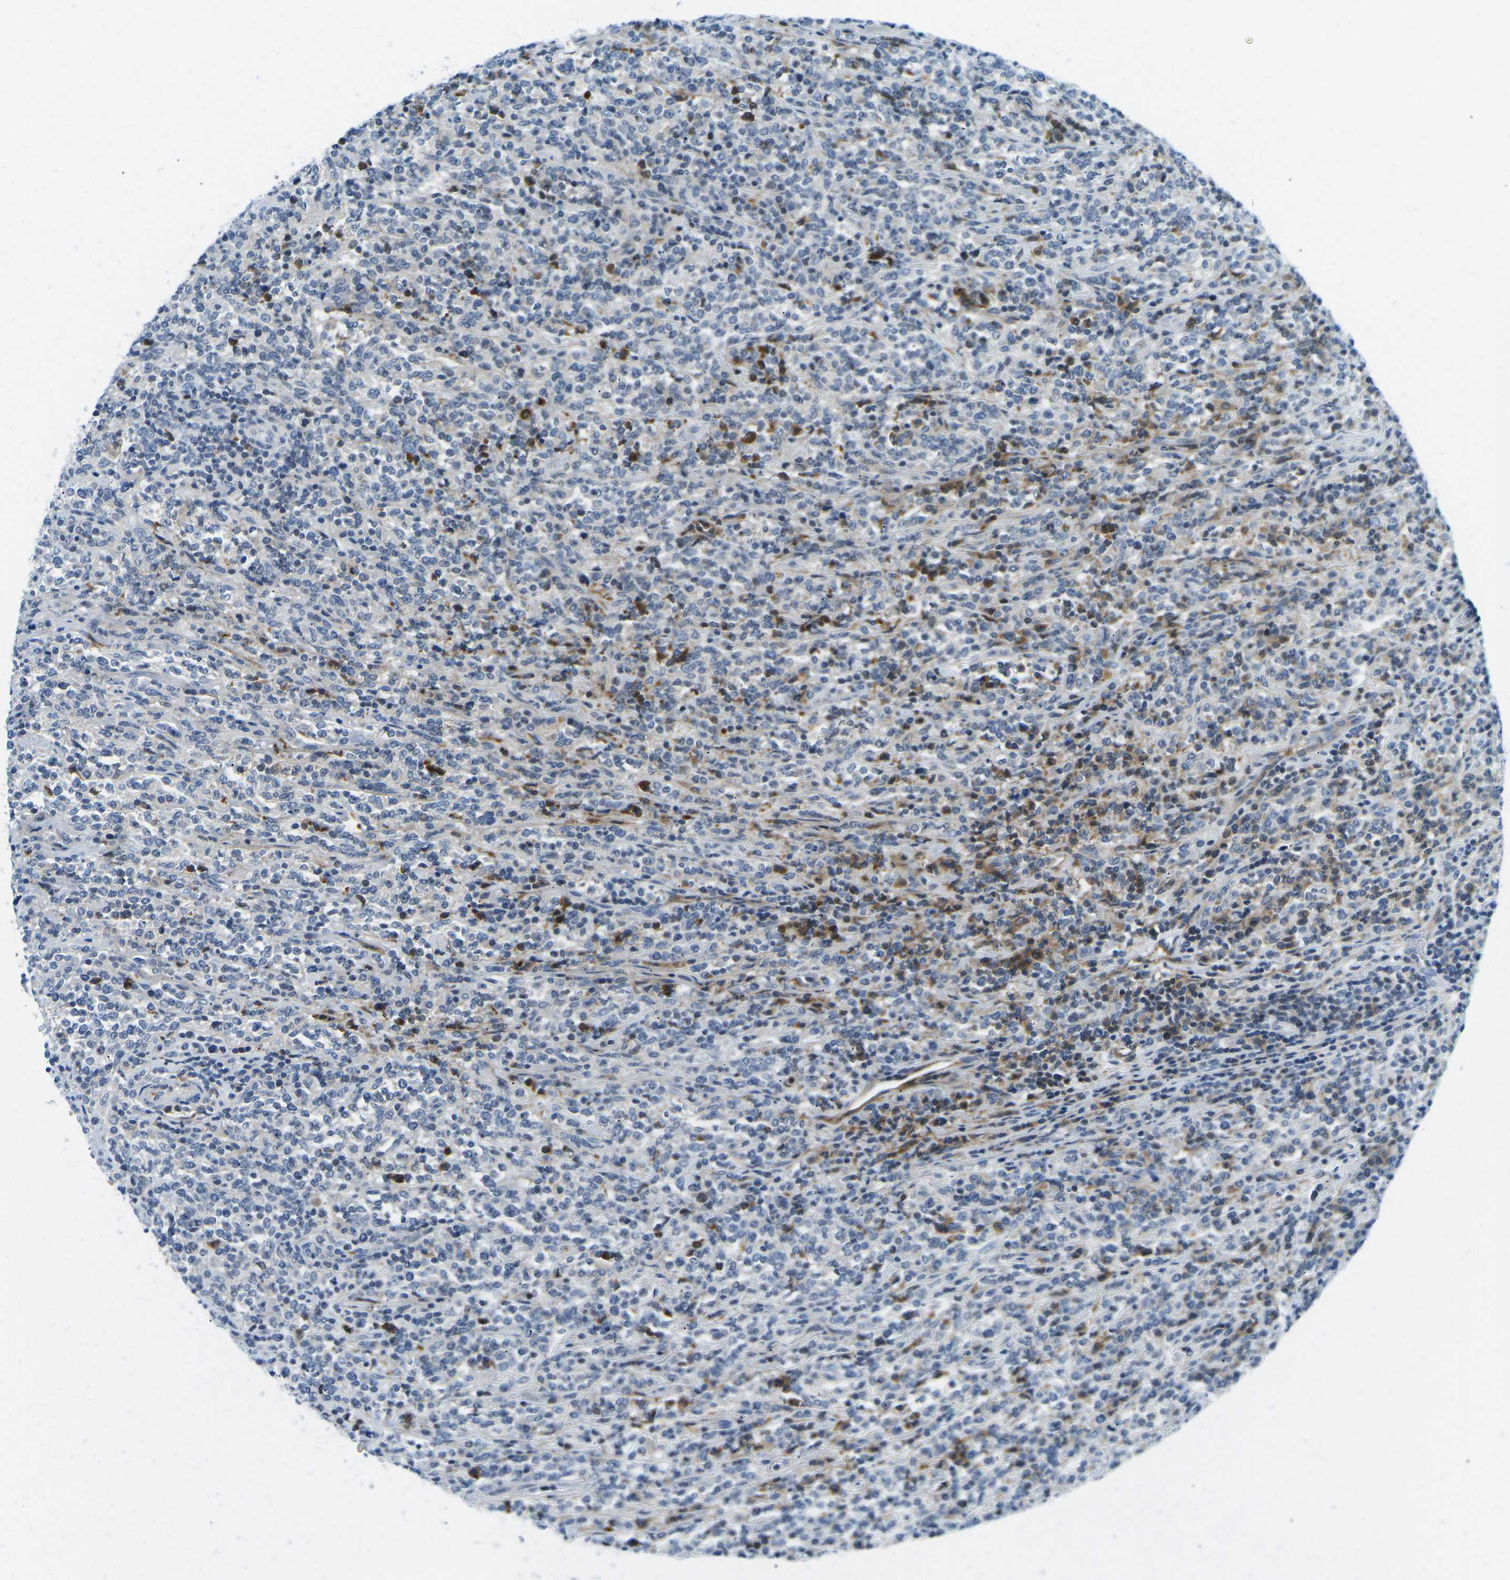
{"staining": {"intensity": "negative", "quantity": "none", "location": "none"}, "tissue": "lymphoma", "cell_type": "Tumor cells", "image_type": "cancer", "snomed": [{"axis": "morphology", "description": "Malignant lymphoma, non-Hodgkin's type, High grade"}, {"axis": "topography", "description": "Soft tissue"}], "caption": "Malignant lymphoma, non-Hodgkin's type (high-grade) stained for a protein using immunohistochemistry shows no staining tumor cells.", "gene": "CFB", "patient": {"sex": "male", "age": 18}}